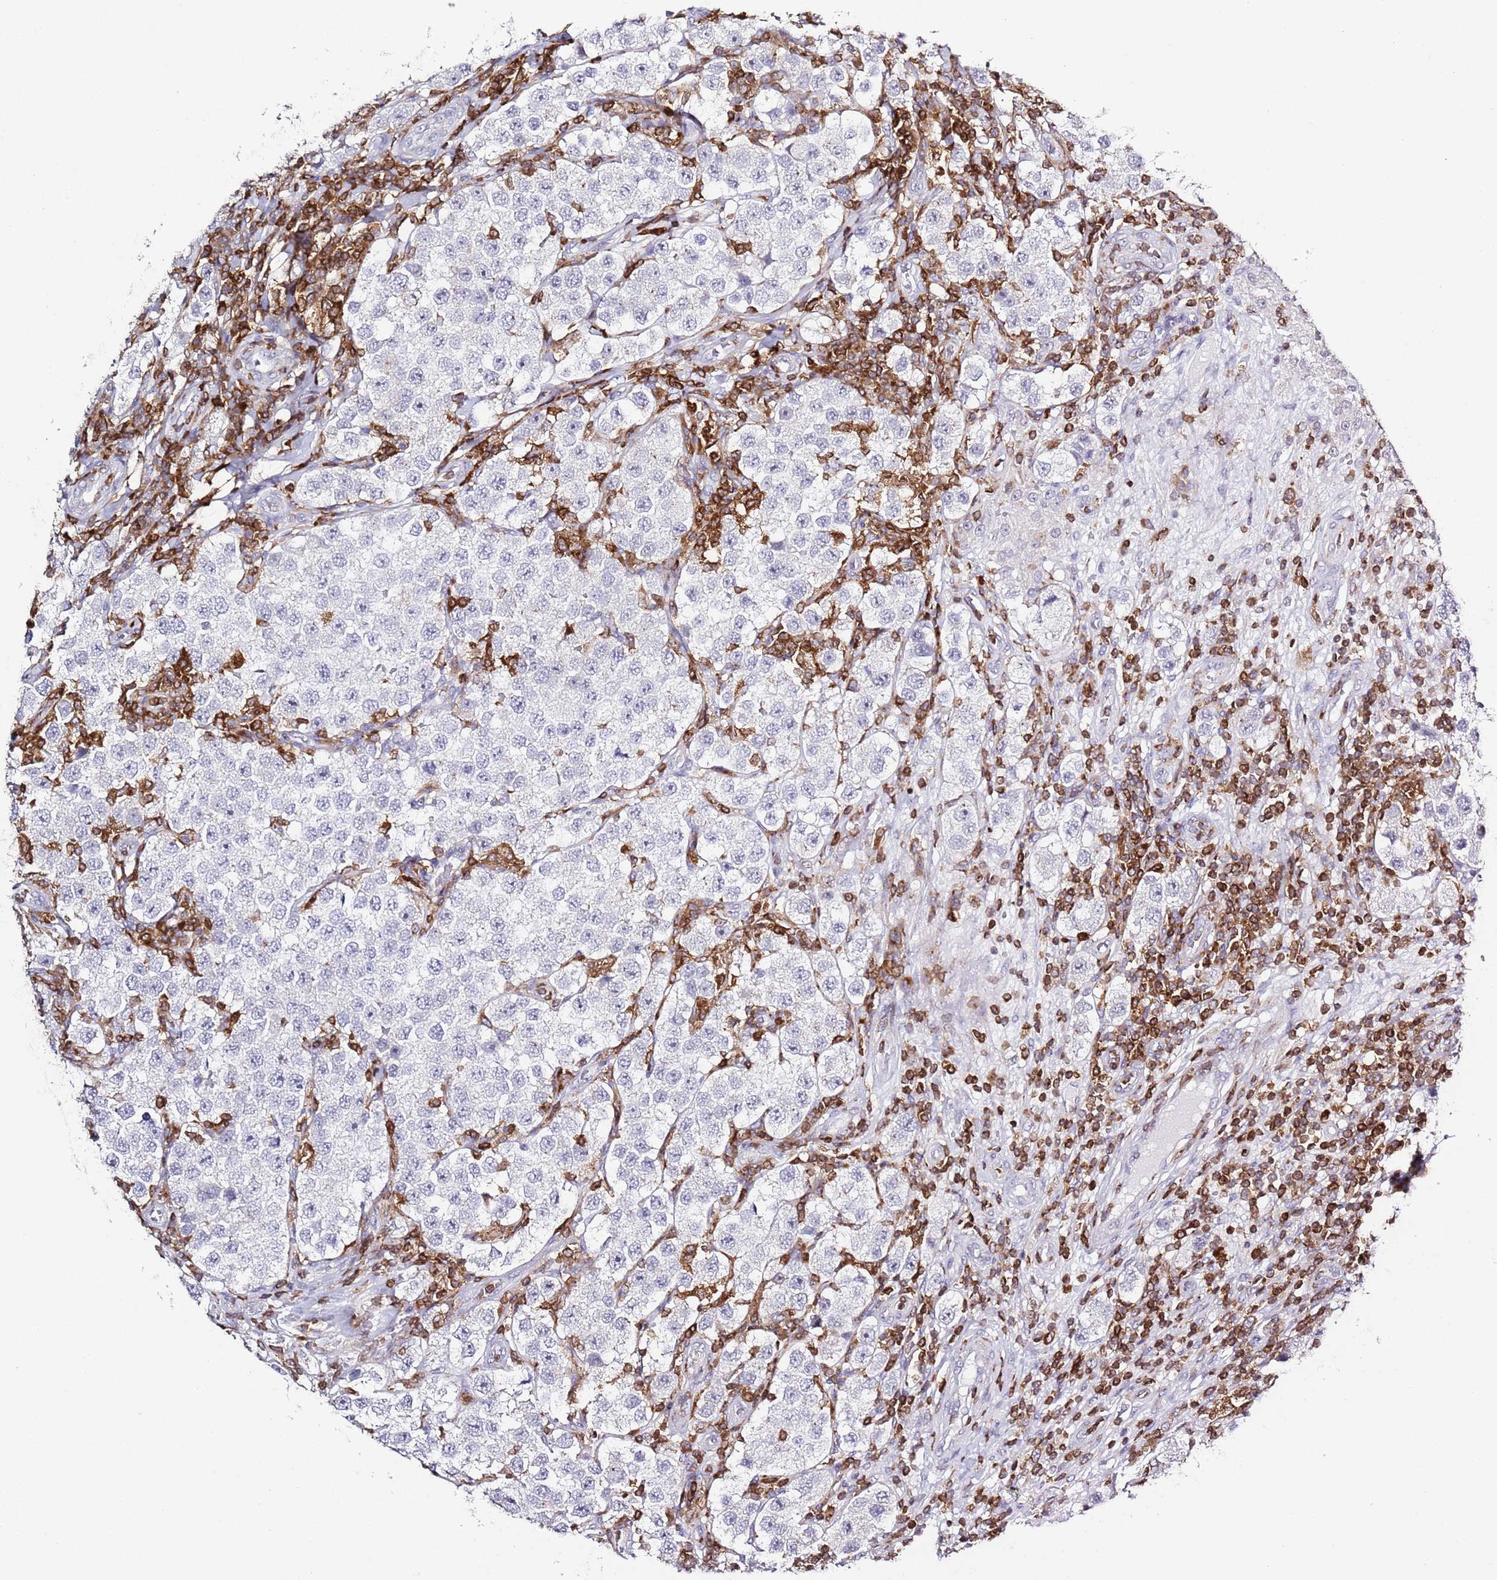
{"staining": {"intensity": "negative", "quantity": "none", "location": "none"}, "tissue": "testis cancer", "cell_type": "Tumor cells", "image_type": "cancer", "snomed": [{"axis": "morphology", "description": "Seminoma, NOS"}, {"axis": "topography", "description": "Testis"}], "caption": "IHC of human testis cancer demonstrates no positivity in tumor cells.", "gene": "LPXN", "patient": {"sex": "male", "age": 37}}